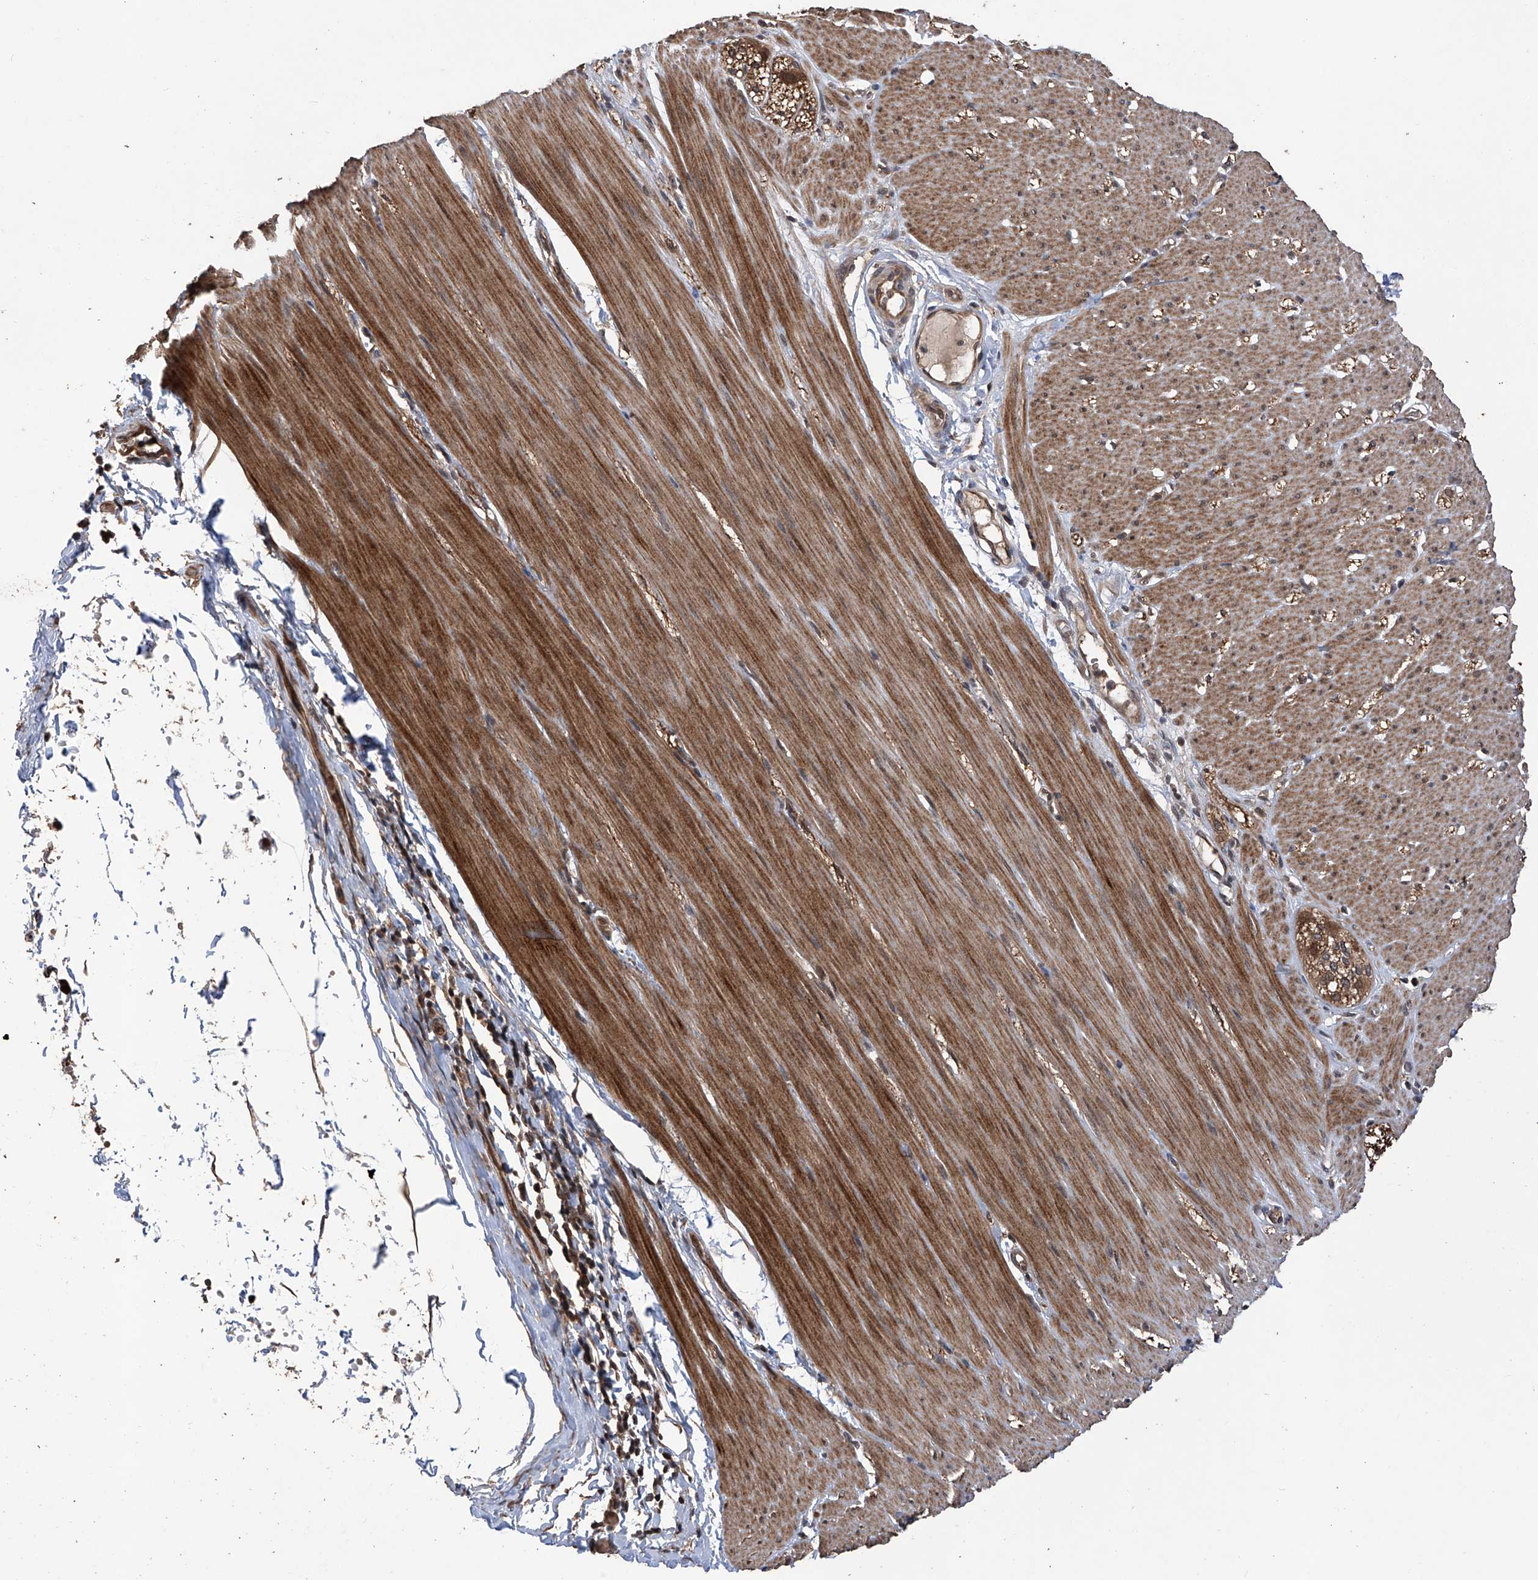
{"staining": {"intensity": "moderate", "quantity": ">75%", "location": "cytoplasmic/membranous"}, "tissue": "smooth muscle", "cell_type": "Smooth muscle cells", "image_type": "normal", "snomed": [{"axis": "morphology", "description": "Normal tissue, NOS"}, {"axis": "morphology", "description": "Adenocarcinoma, NOS"}, {"axis": "topography", "description": "Colon"}, {"axis": "topography", "description": "Peripheral nerve tissue"}], "caption": "Smooth muscle cells display medium levels of moderate cytoplasmic/membranous expression in approximately >75% of cells in benign smooth muscle. The staining was performed using DAB, with brown indicating positive protein expression. Nuclei are stained blue with hematoxylin.", "gene": "LYSMD4", "patient": {"sex": "male", "age": 14}}